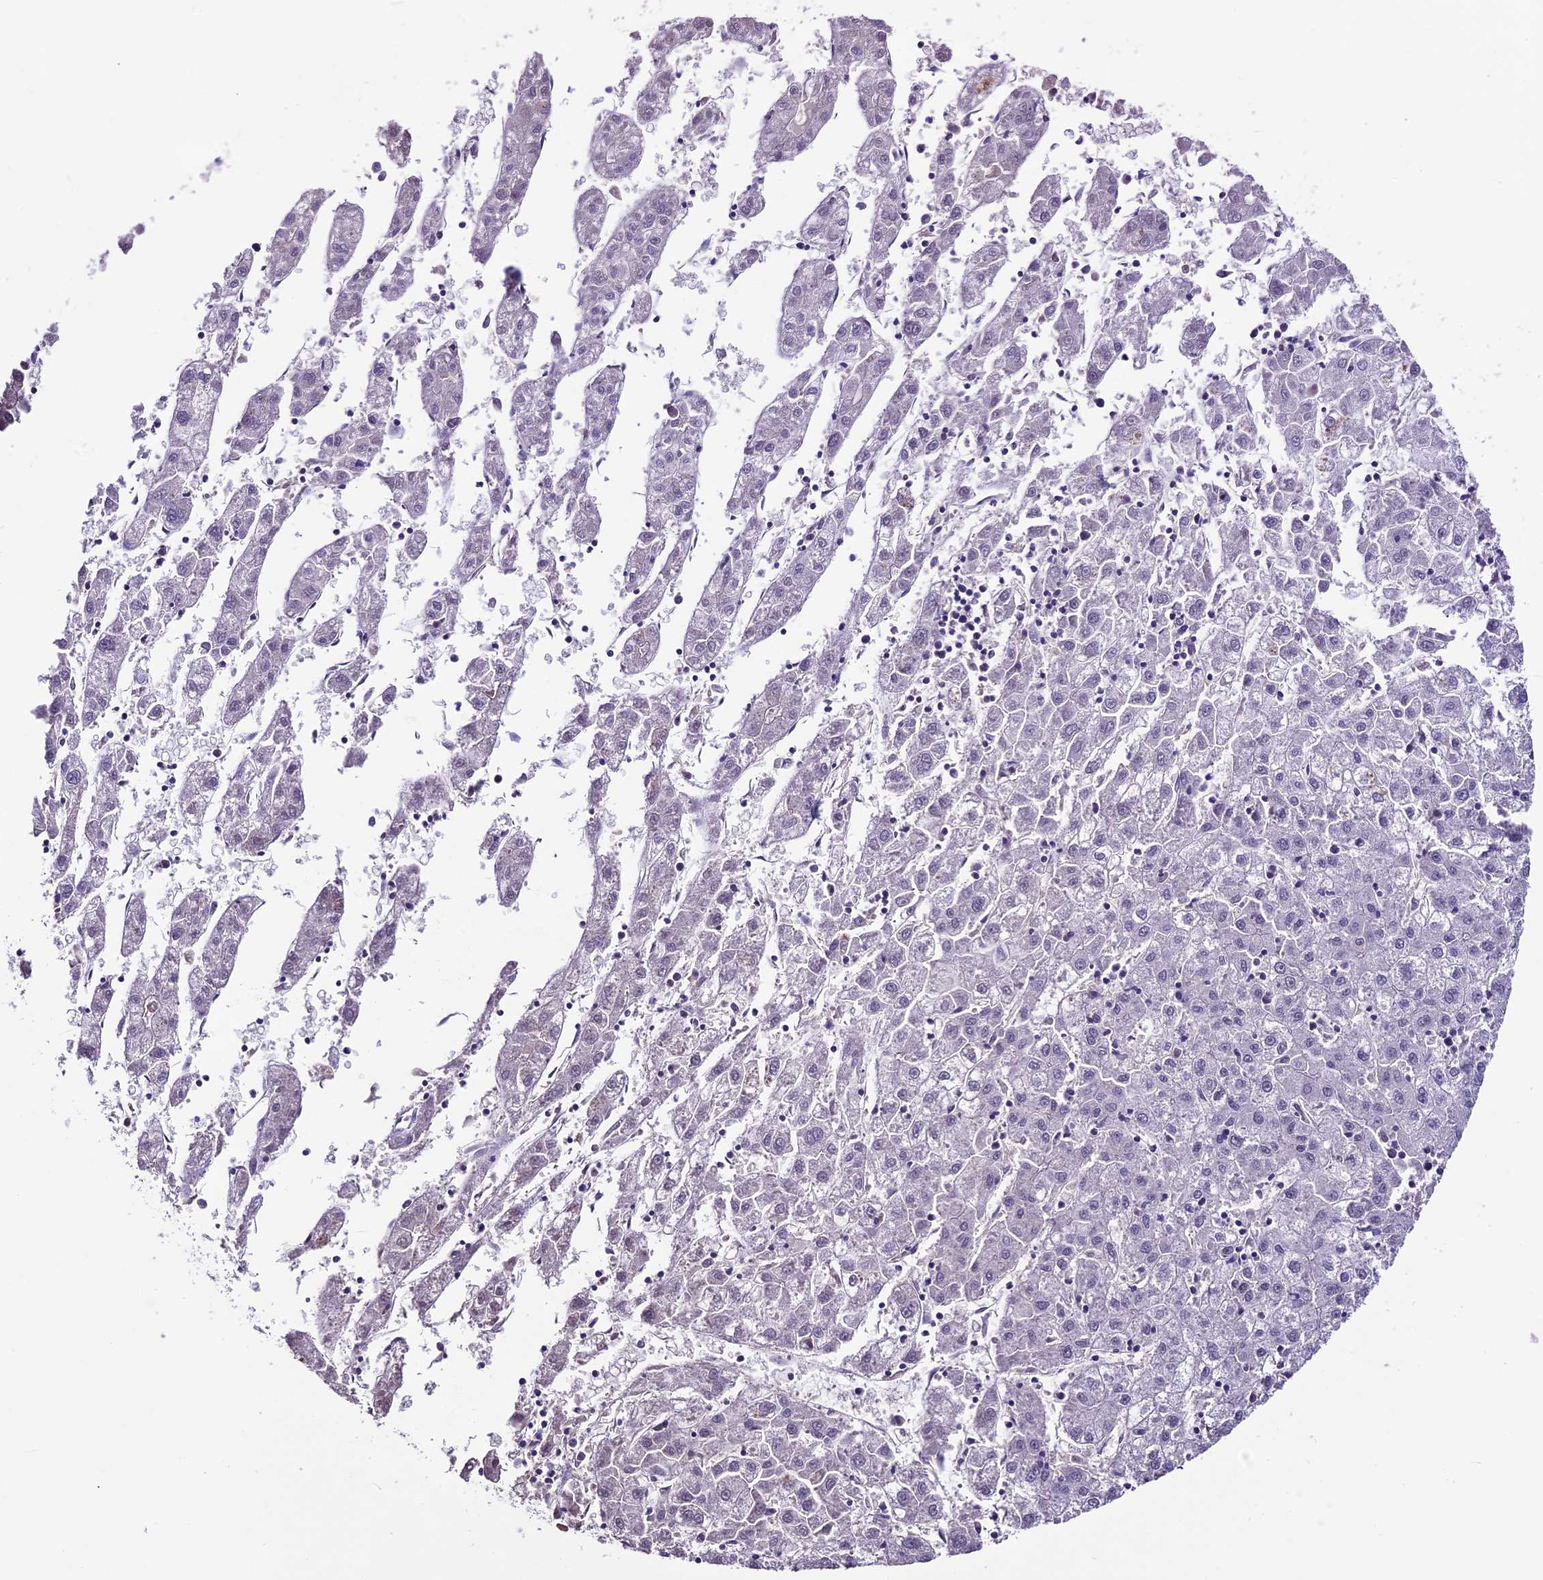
{"staining": {"intensity": "negative", "quantity": "none", "location": "none"}, "tissue": "liver cancer", "cell_type": "Tumor cells", "image_type": "cancer", "snomed": [{"axis": "morphology", "description": "Carcinoma, Hepatocellular, NOS"}, {"axis": "topography", "description": "Liver"}], "caption": "Immunohistochemical staining of human liver hepatocellular carcinoma exhibits no significant expression in tumor cells. Nuclei are stained in blue.", "gene": "TCP11L2", "patient": {"sex": "male", "age": 72}}